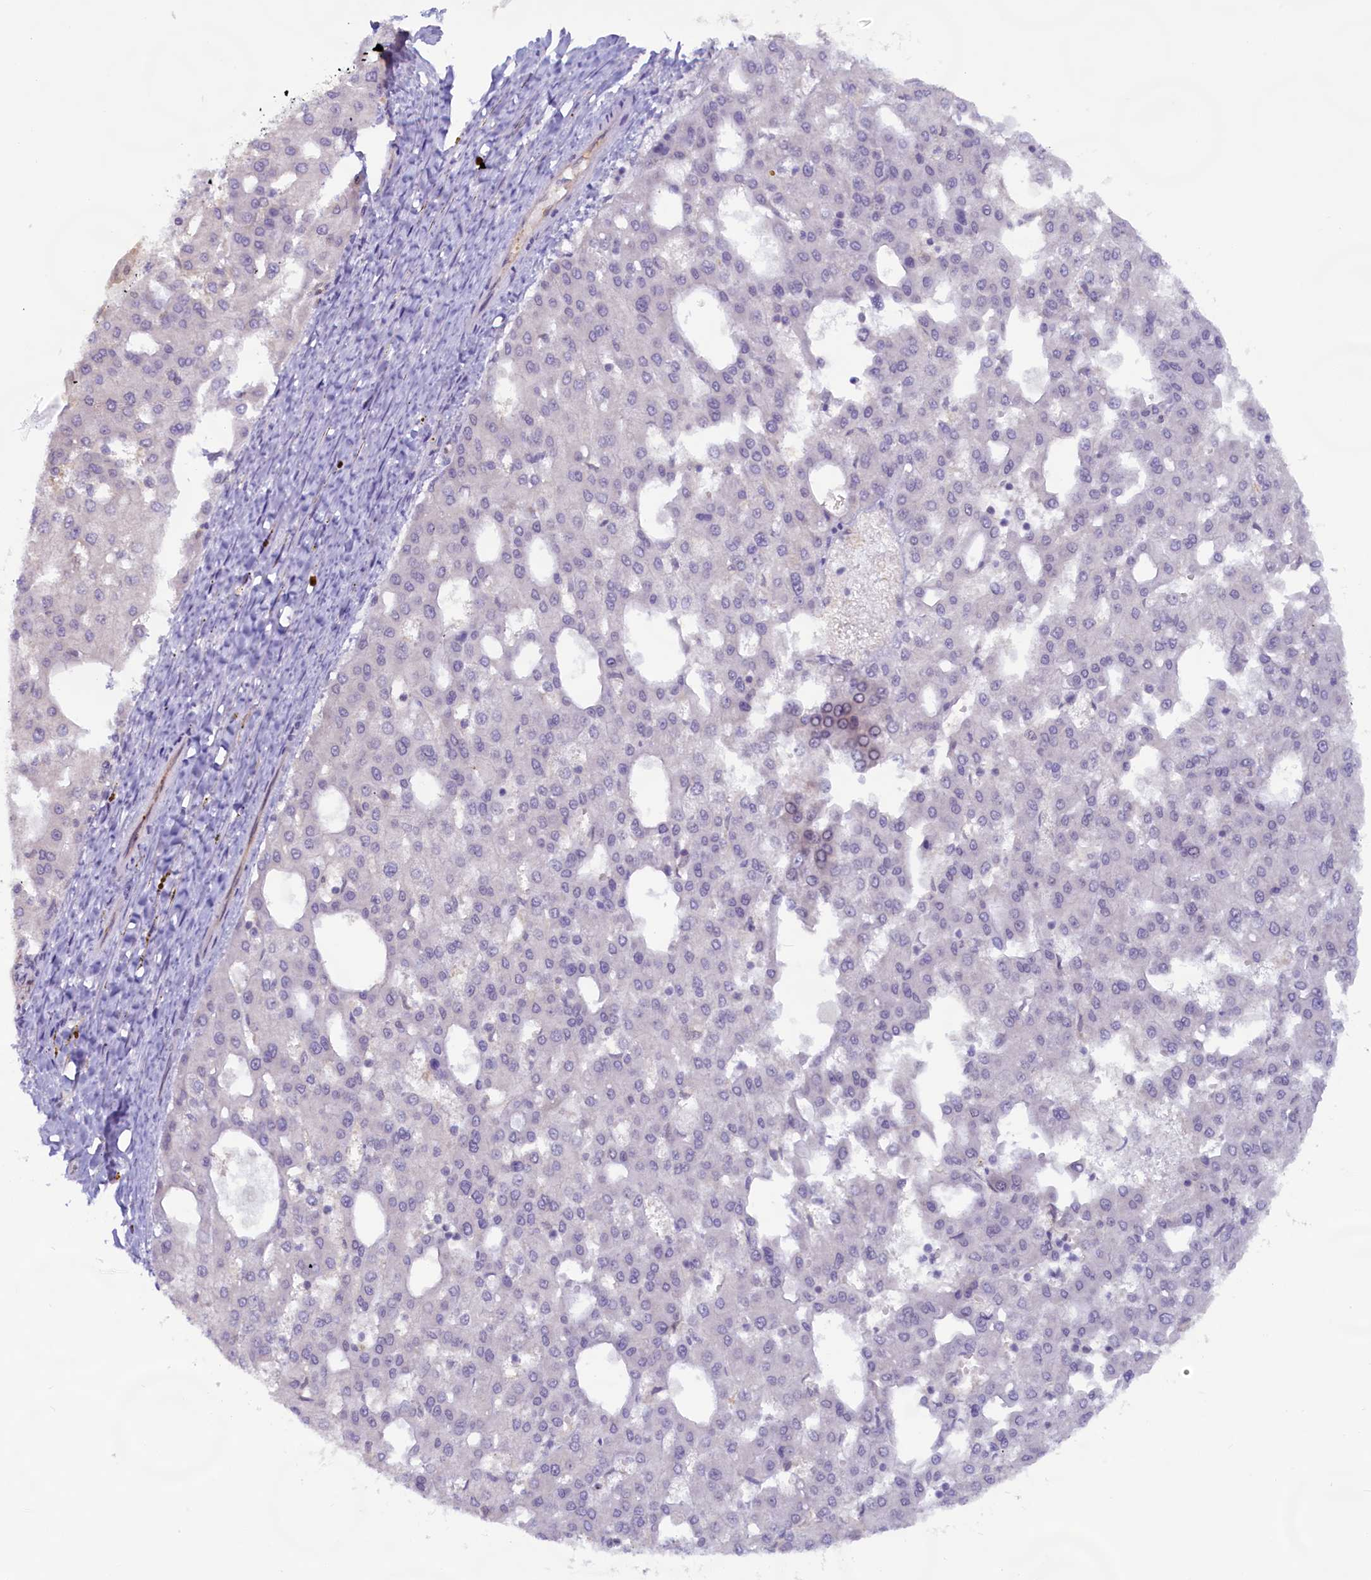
{"staining": {"intensity": "negative", "quantity": "none", "location": "none"}, "tissue": "liver cancer", "cell_type": "Tumor cells", "image_type": "cancer", "snomed": [{"axis": "morphology", "description": "Carcinoma, Hepatocellular, NOS"}, {"axis": "topography", "description": "Liver"}], "caption": "An image of human liver cancer (hepatocellular carcinoma) is negative for staining in tumor cells.", "gene": "C1D", "patient": {"sex": "male", "age": 47}}